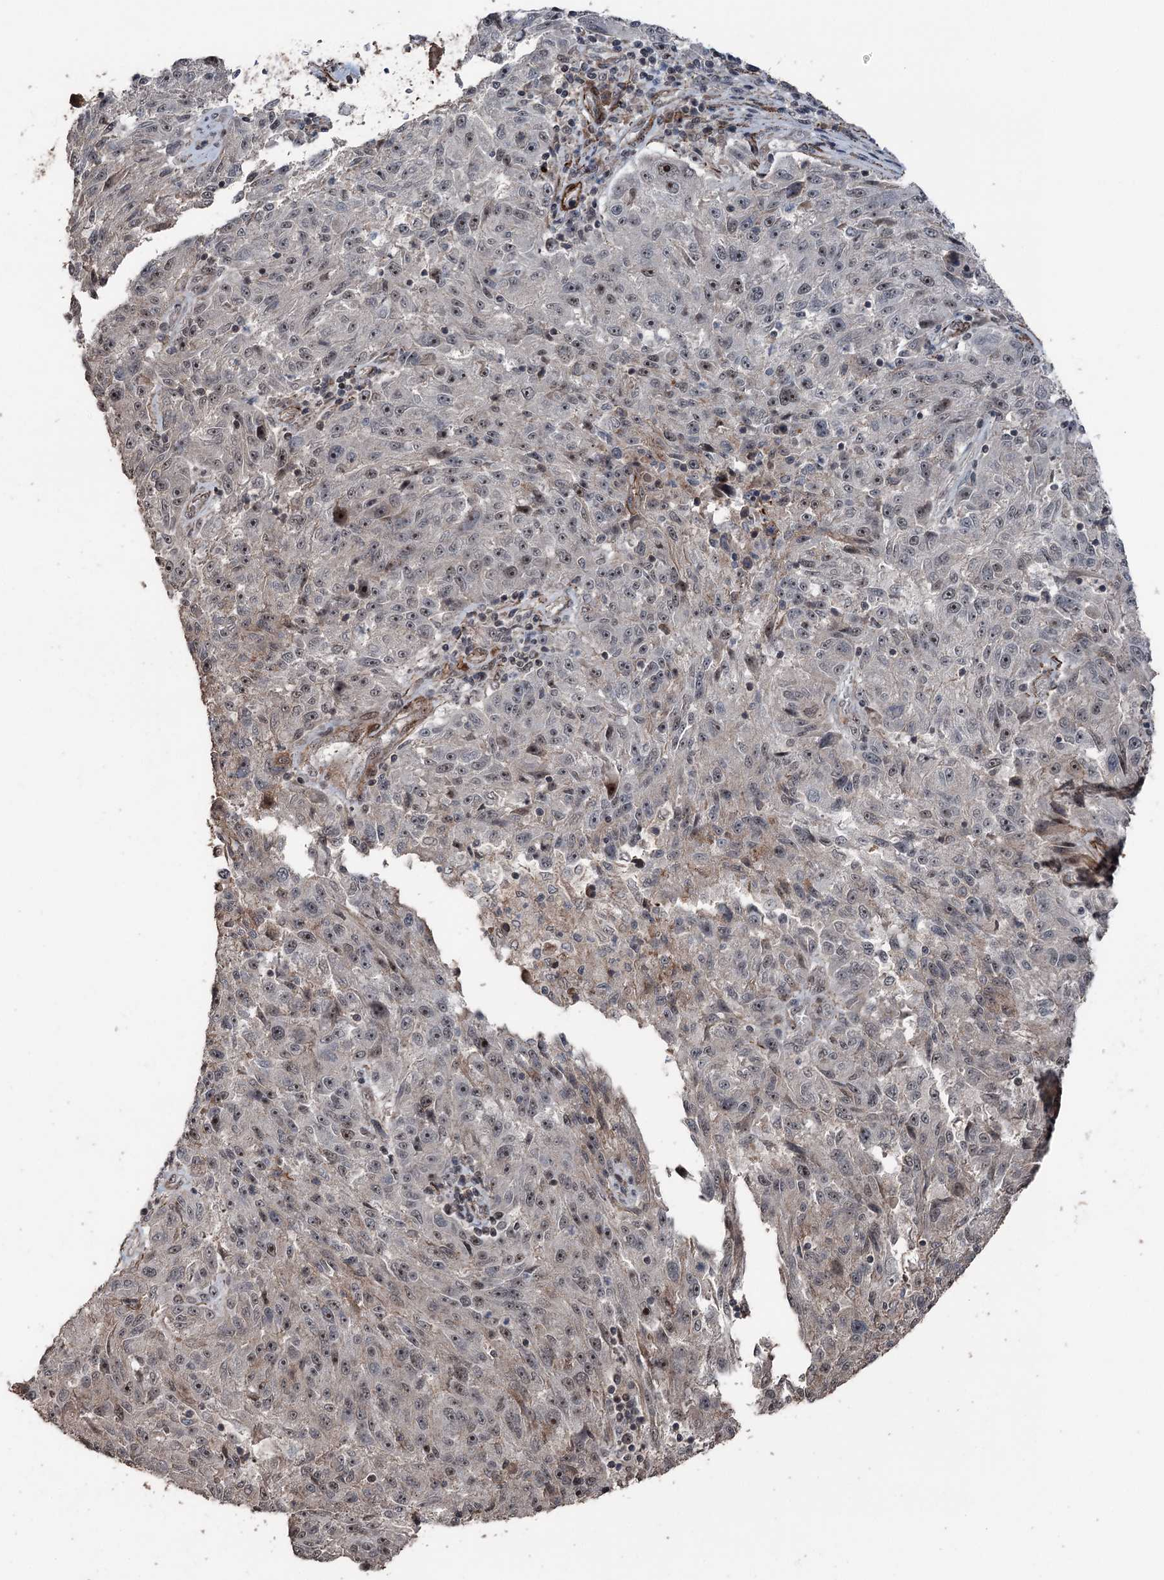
{"staining": {"intensity": "weak", "quantity": "25%-75%", "location": "nuclear"}, "tissue": "melanoma", "cell_type": "Tumor cells", "image_type": "cancer", "snomed": [{"axis": "morphology", "description": "Malignant melanoma, NOS"}, {"axis": "topography", "description": "Skin"}], "caption": "This image shows melanoma stained with immunohistochemistry to label a protein in brown. The nuclear of tumor cells show weak positivity for the protein. Nuclei are counter-stained blue.", "gene": "CCDC82", "patient": {"sex": "male", "age": 53}}